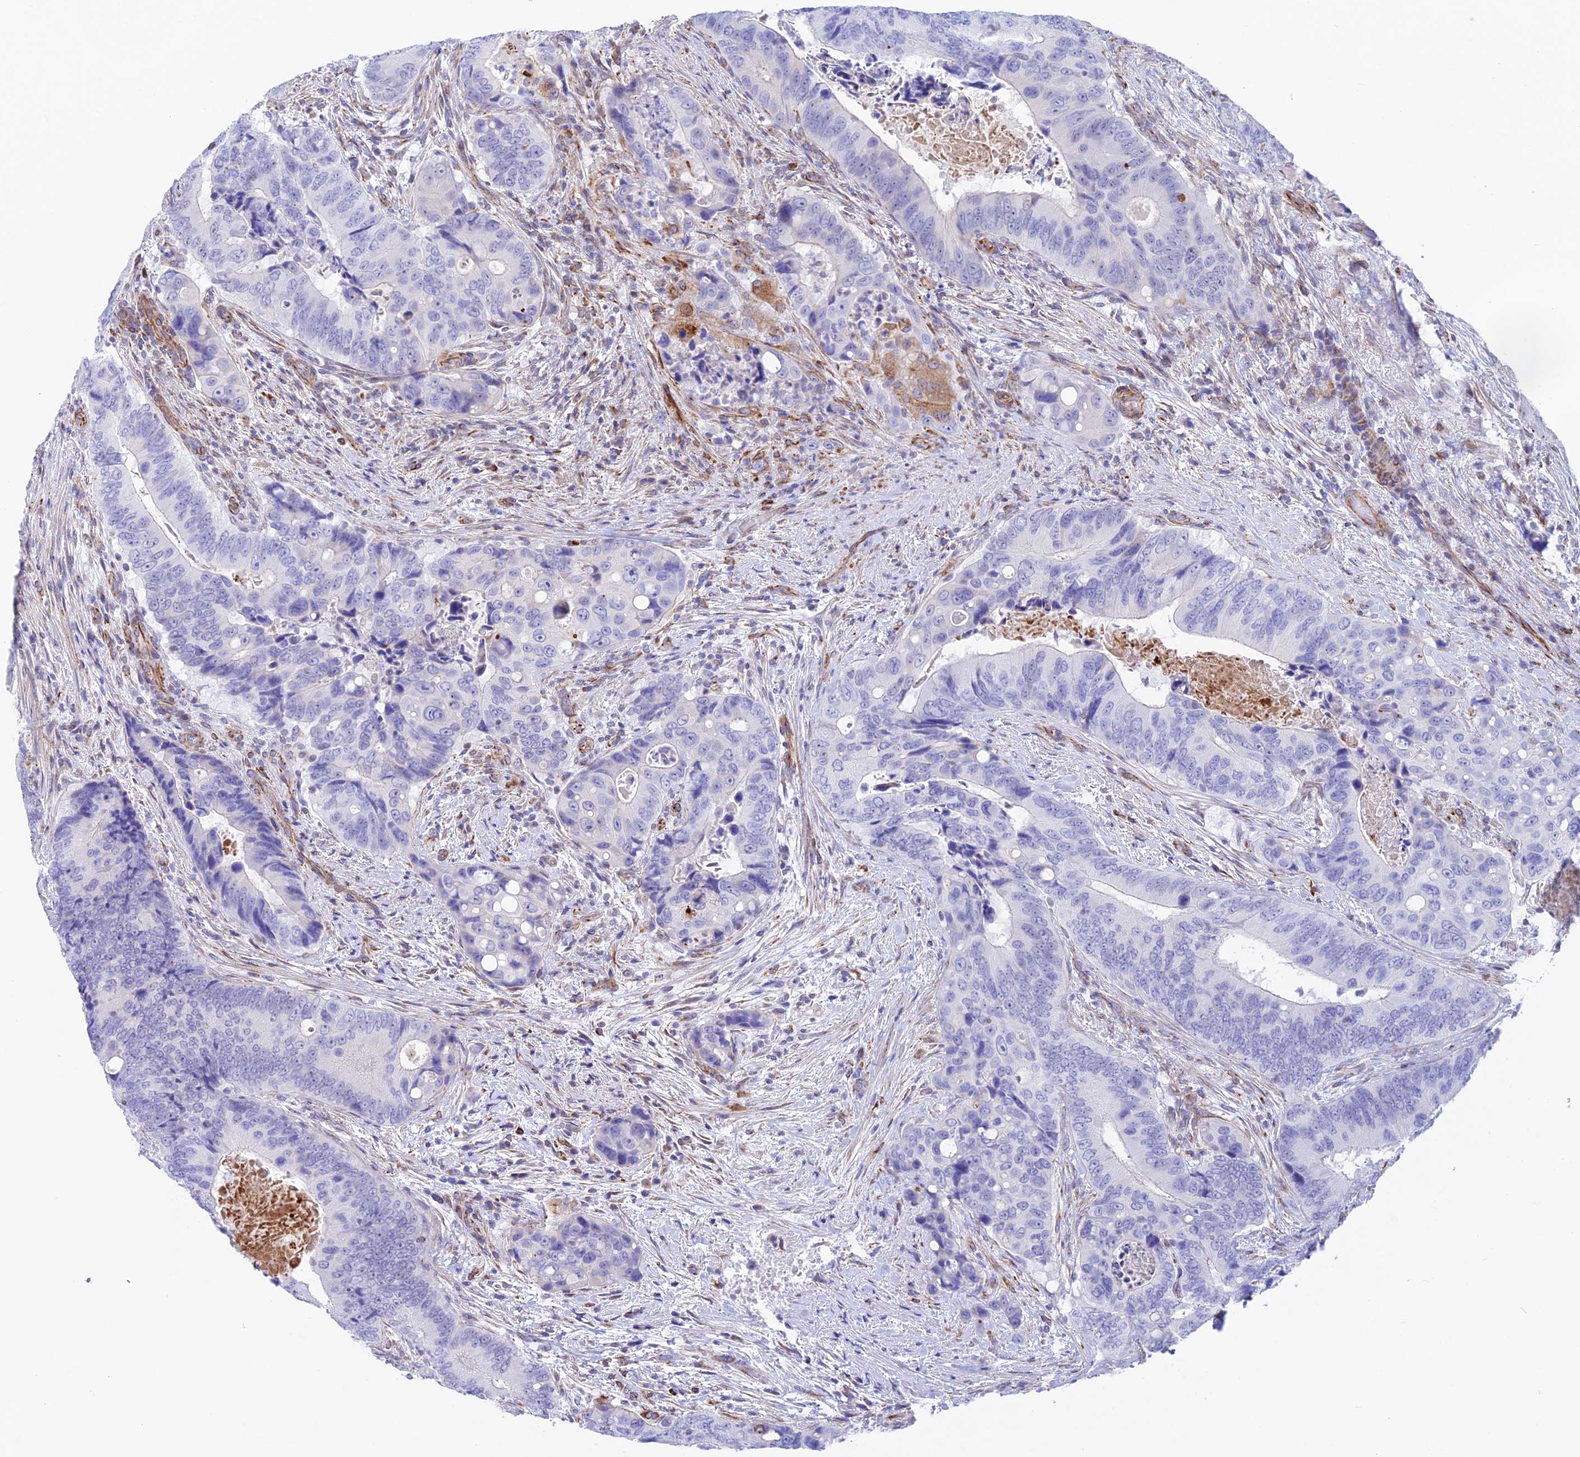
{"staining": {"intensity": "negative", "quantity": "none", "location": "none"}, "tissue": "colorectal cancer", "cell_type": "Tumor cells", "image_type": "cancer", "snomed": [{"axis": "morphology", "description": "Adenocarcinoma, NOS"}, {"axis": "topography", "description": "Colon"}], "caption": "Tumor cells are negative for protein expression in human adenocarcinoma (colorectal).", "gene": "ZNF652", "patient": {"sex": "male", "age": 84}}